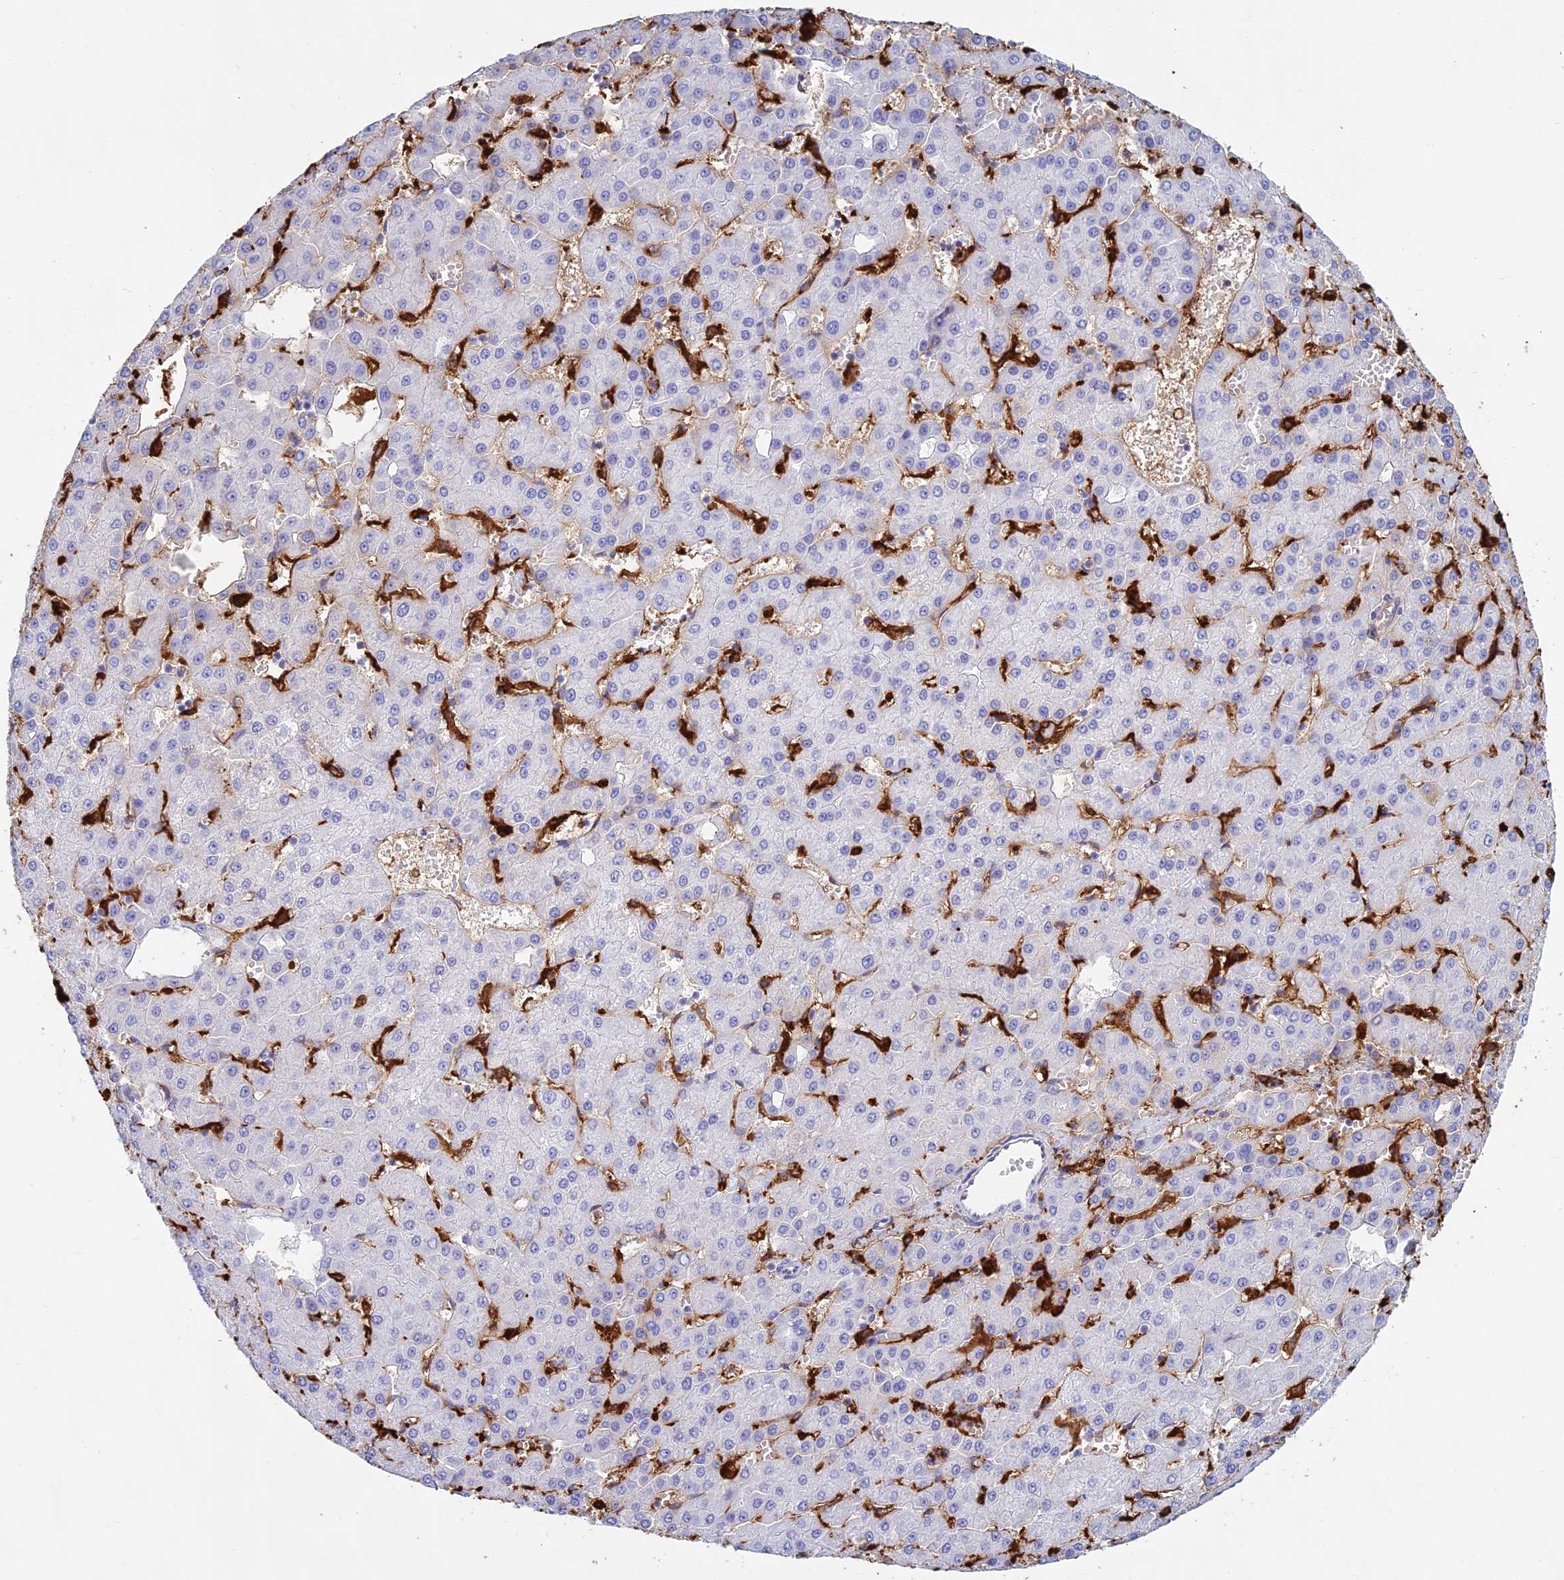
{"staining": {"intensity": "negative", "quantity": "none", "location": "none"}, "tissue": "liver cancer", "cell_type": "Tumor cells", "image_type": "cancer", "snomed": [{"axis": "morphology", "description": "Carcinoma, Hepatocellular, NOS"}, {"axis": "topography", "description": "Liver"}], "caption": "Human liver hepatocellular carcinoma stained for a protein using immunohistochemistry displays no expression in tumor cells.", "gene": "HLA-DRB1", "patient": {"sex": "male", "age": 47}}